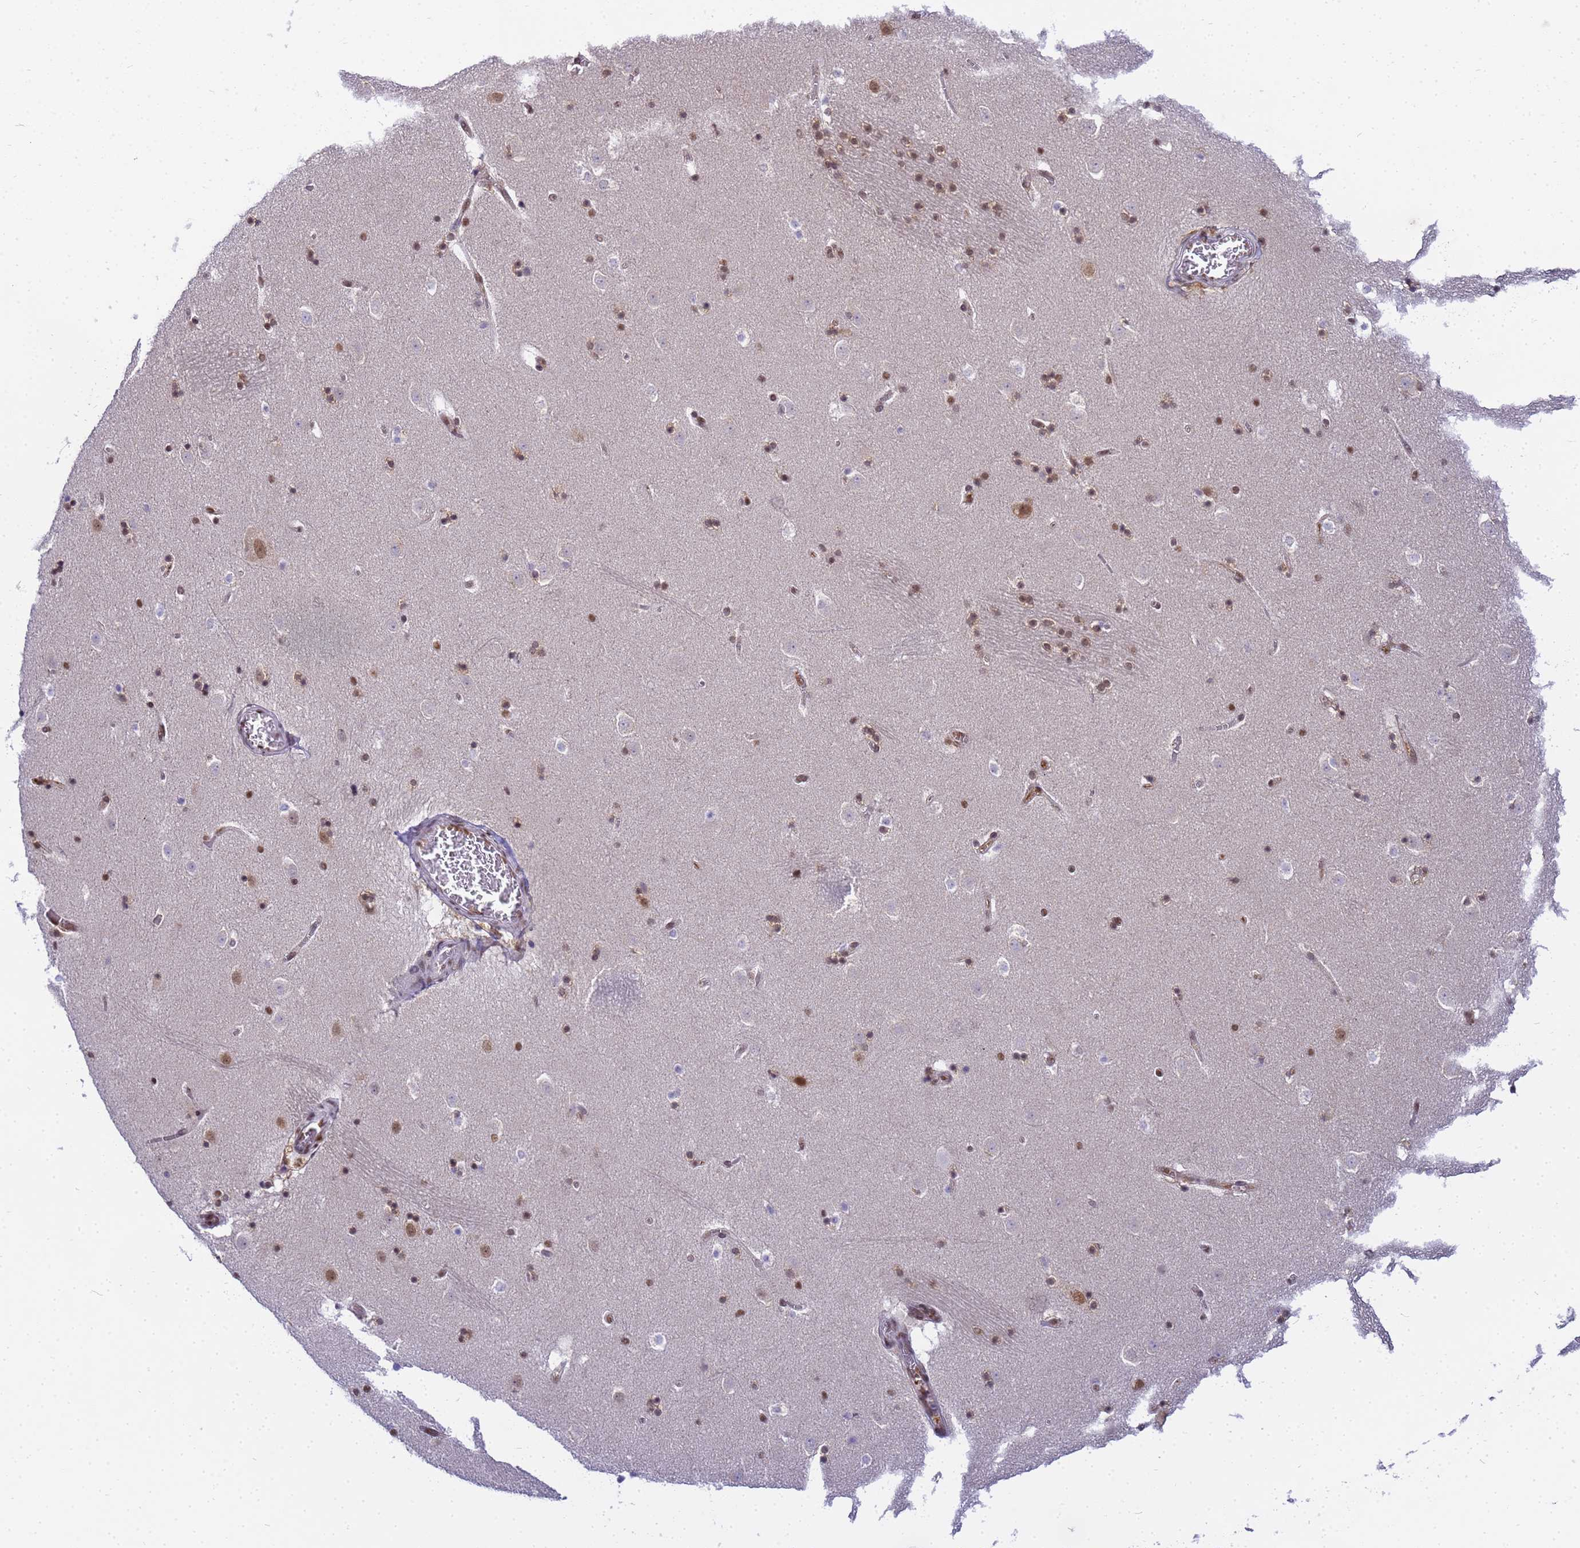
{"staining": {"intensity": "moderate", "quantity": "<25%", "location": "nuclear"}, "tissue": "caudate", "cell_type": "Glial cells", "image_type": "normal", "snomed": [{"axis": "morphology", "description": "Normal tissue, NOS"}, {"axis": "topography", "description": "Lateral ventricle wall"}], "caption": "Caudate stained with immunohistochemistry exhibits moderate nuclear expression in approximately <25% of glial cells.", "gene": "RBM12", "patient": {"sex": "male", "age": 45}}